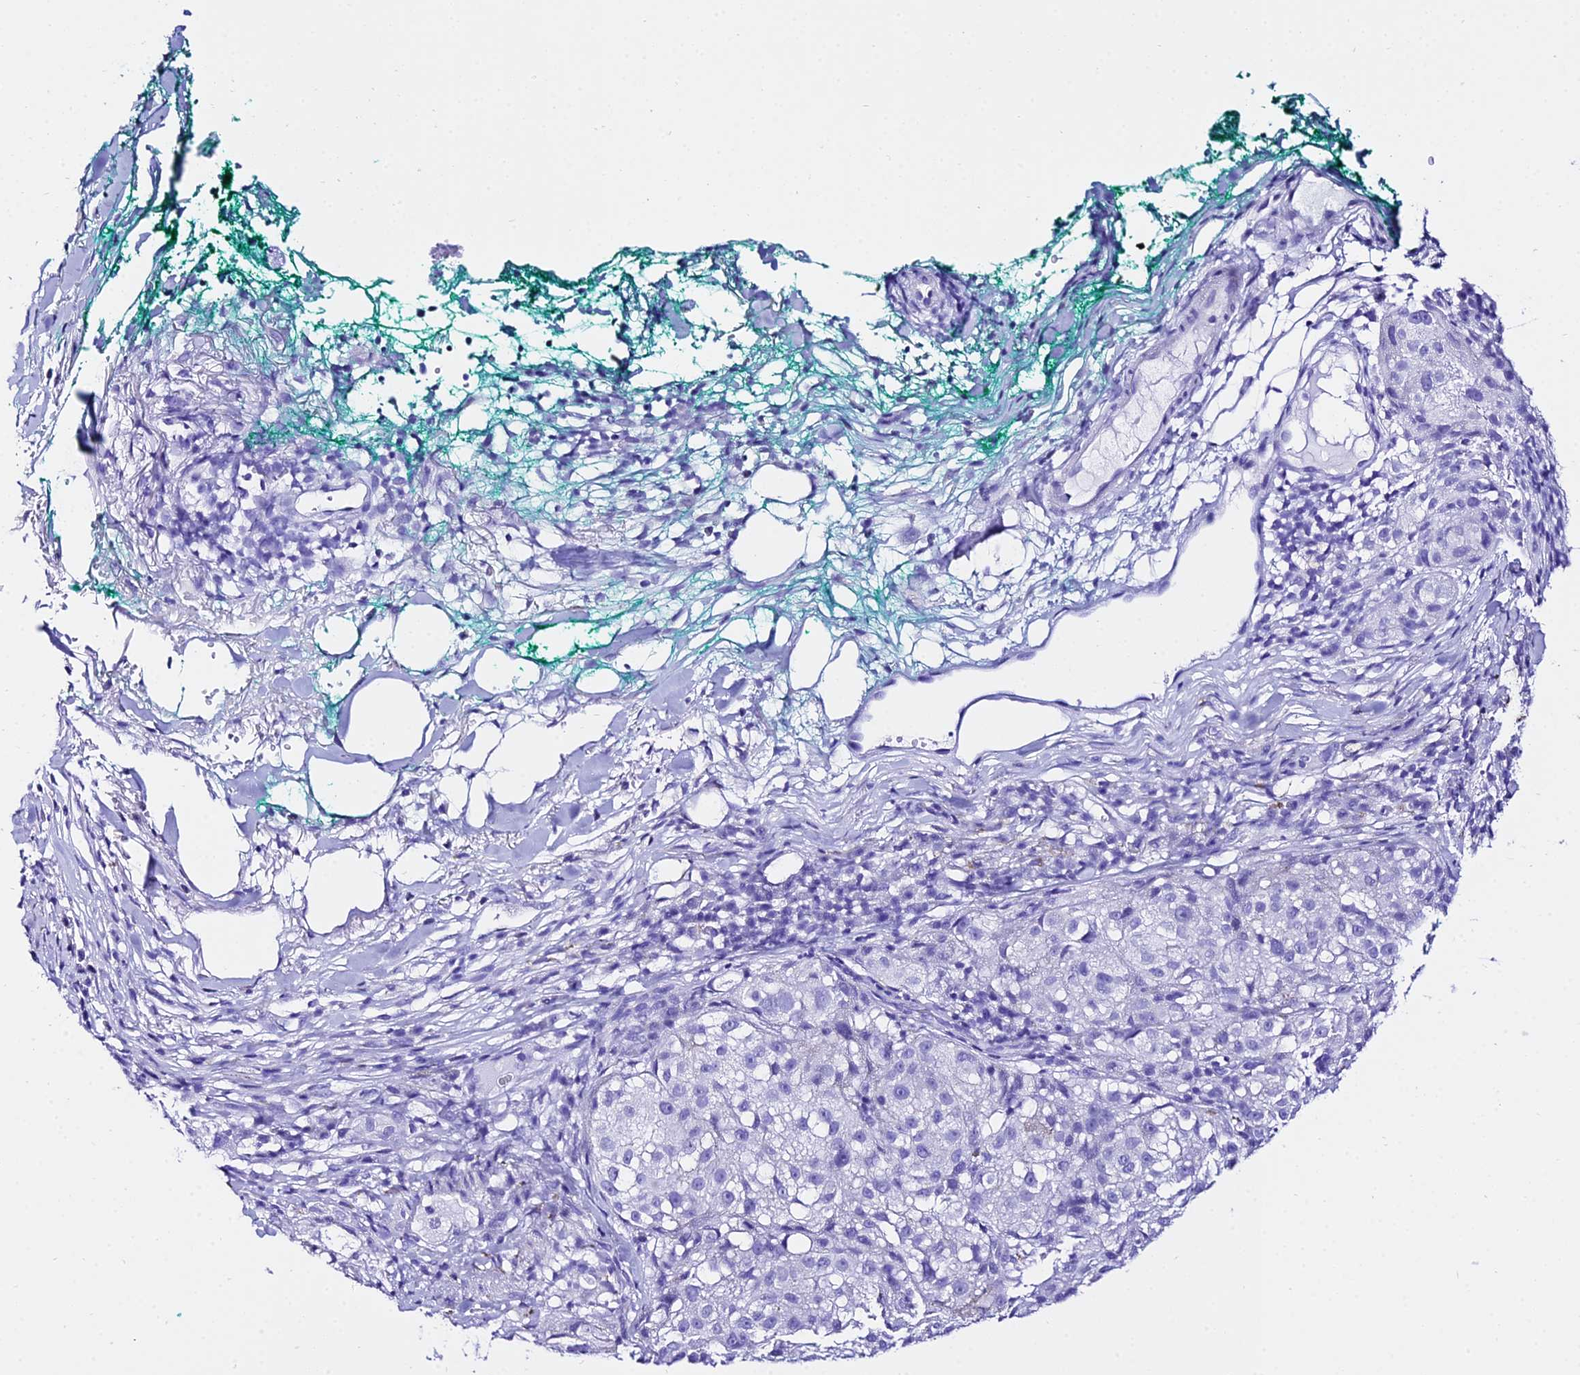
{"staining": {"intensity": "negative", "quantity": "none", "location": "none"}, "tissue": "melanoma", "cell_type": "Tumor cells", "image_type": "cancer", "snomed": [{"axis": "morphology", "description": "Necrosis, NOS"}, {"axis": "morphology", "description": "Malignant melanoma, NOS"}, {"axis": "topography", "description": "Skin"}], "caption": "The IHC histopathology image has no significant positivity in tumor cells of malignant melanoma tissue.", "gene": "TRMT44", "patient": {"sex": "female", "age": 87}}